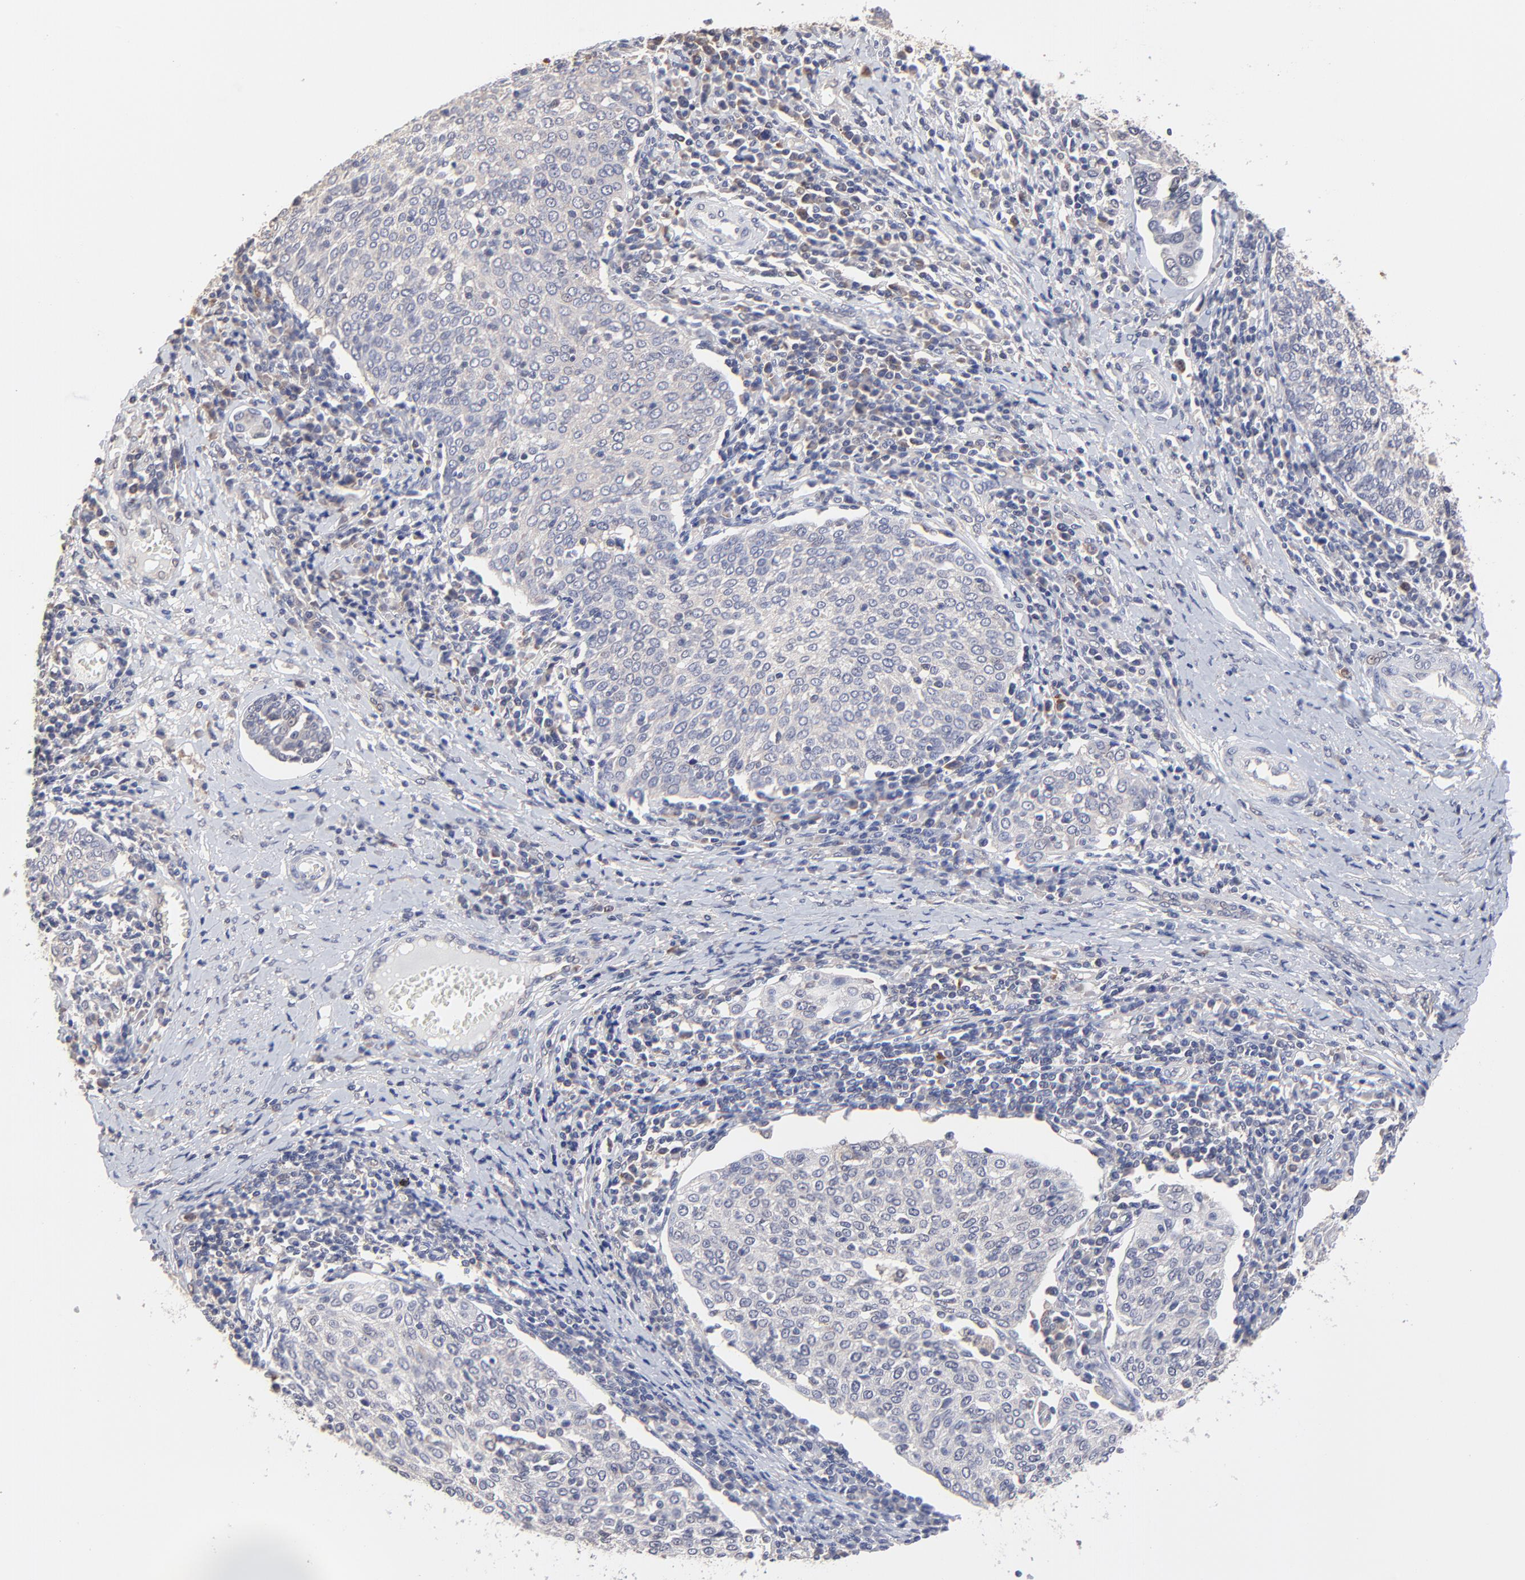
{"staining": {"intensity": "negative", "quantity": "none", "location": "none"}, "tissue": "cervical cancer", "cell_type": "Tumor cells", "image_type": "cancer", "snomed": [{"axis": "morphology", "description": "Squamous cell carcinoma, NOS"}, {"axis": "topography", "description": "Cervix"}], "caption": "An image of human cervical squamous cell carcinoma is negative for staining in tumor cells.", "gene": "CCT2", "patient": {"sex": "female", "age": 40}}